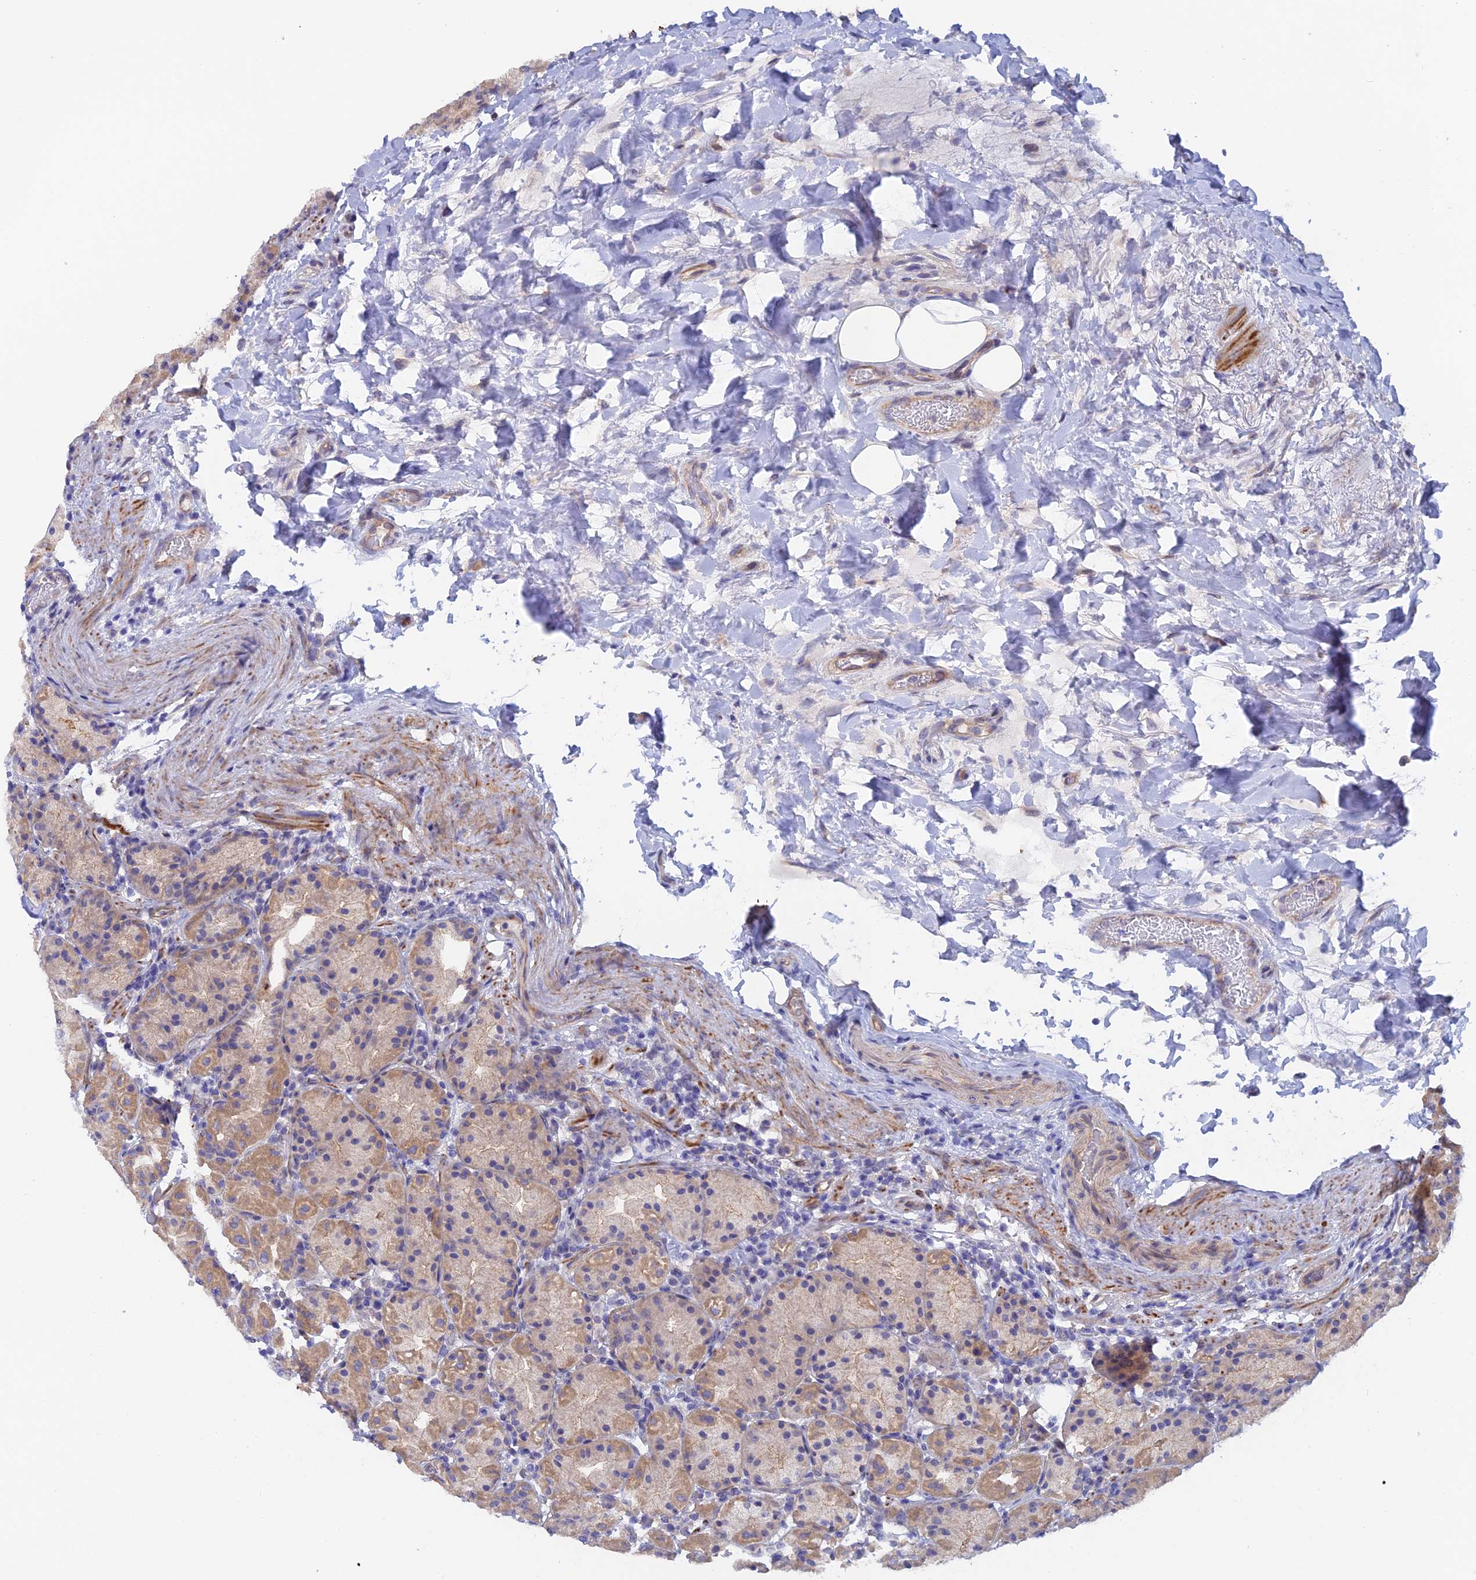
{"staining": {"intensity": "moderate", "quantity": "25%-75%", "location": "cytoplasmic/membranous"}, "tissue": "stomach", "cell_type": "Glandular cells", "image_type": "normal", "snomed": [{"axis": "morphology", "description": "Normal tissue, NOS"}, {"axis": "topography", "description": "Stomach"}], "caption": "Brown immunohistochemical staining in unremarkable stomach demonstrates moderate cytoplasmic/membranous expression in approximately 25%-75% of glandular cells.", "gene": "FZR1", "patient": {"sex": "female", "age": 79}}